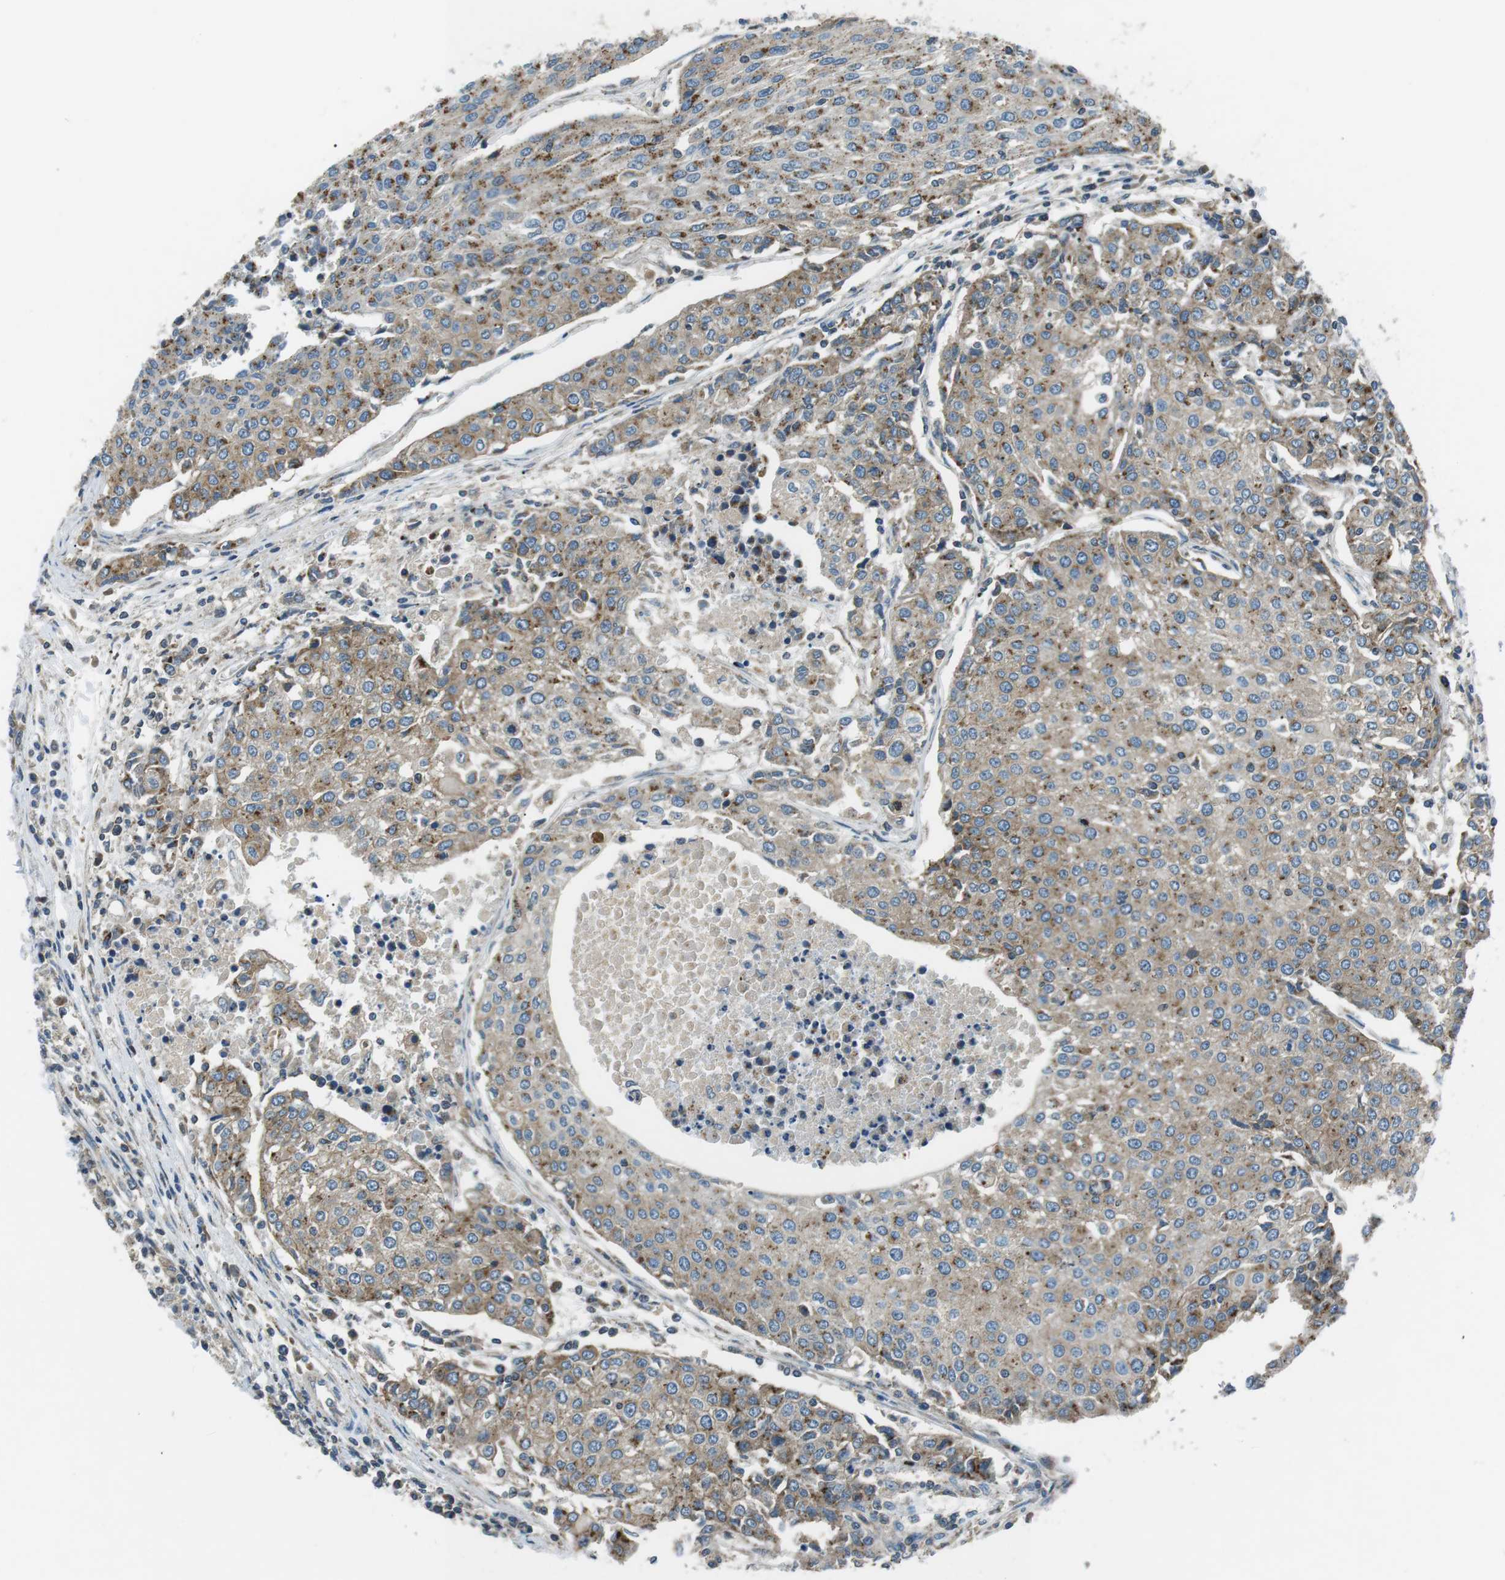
{"staining": {"intensity": "moderate", "quantity": ">75%", "location": "cytoplasmic/membranous"}, "tissue": "urothelial cancer", "cell_type": "Tumor cells", "image_type": "cancer", "snomed": [{"axis": "morphology", "description": "Urothelial carcinoma, High grade"}, {"axis": "topography", "description": "Urinary bladder"}], "caption": "Urothelial cancer stained with a protein marker reveals moderate staining in tumor cells.", "gene": "FAM3B", "patient": {"sex": "female", "age": 85}}